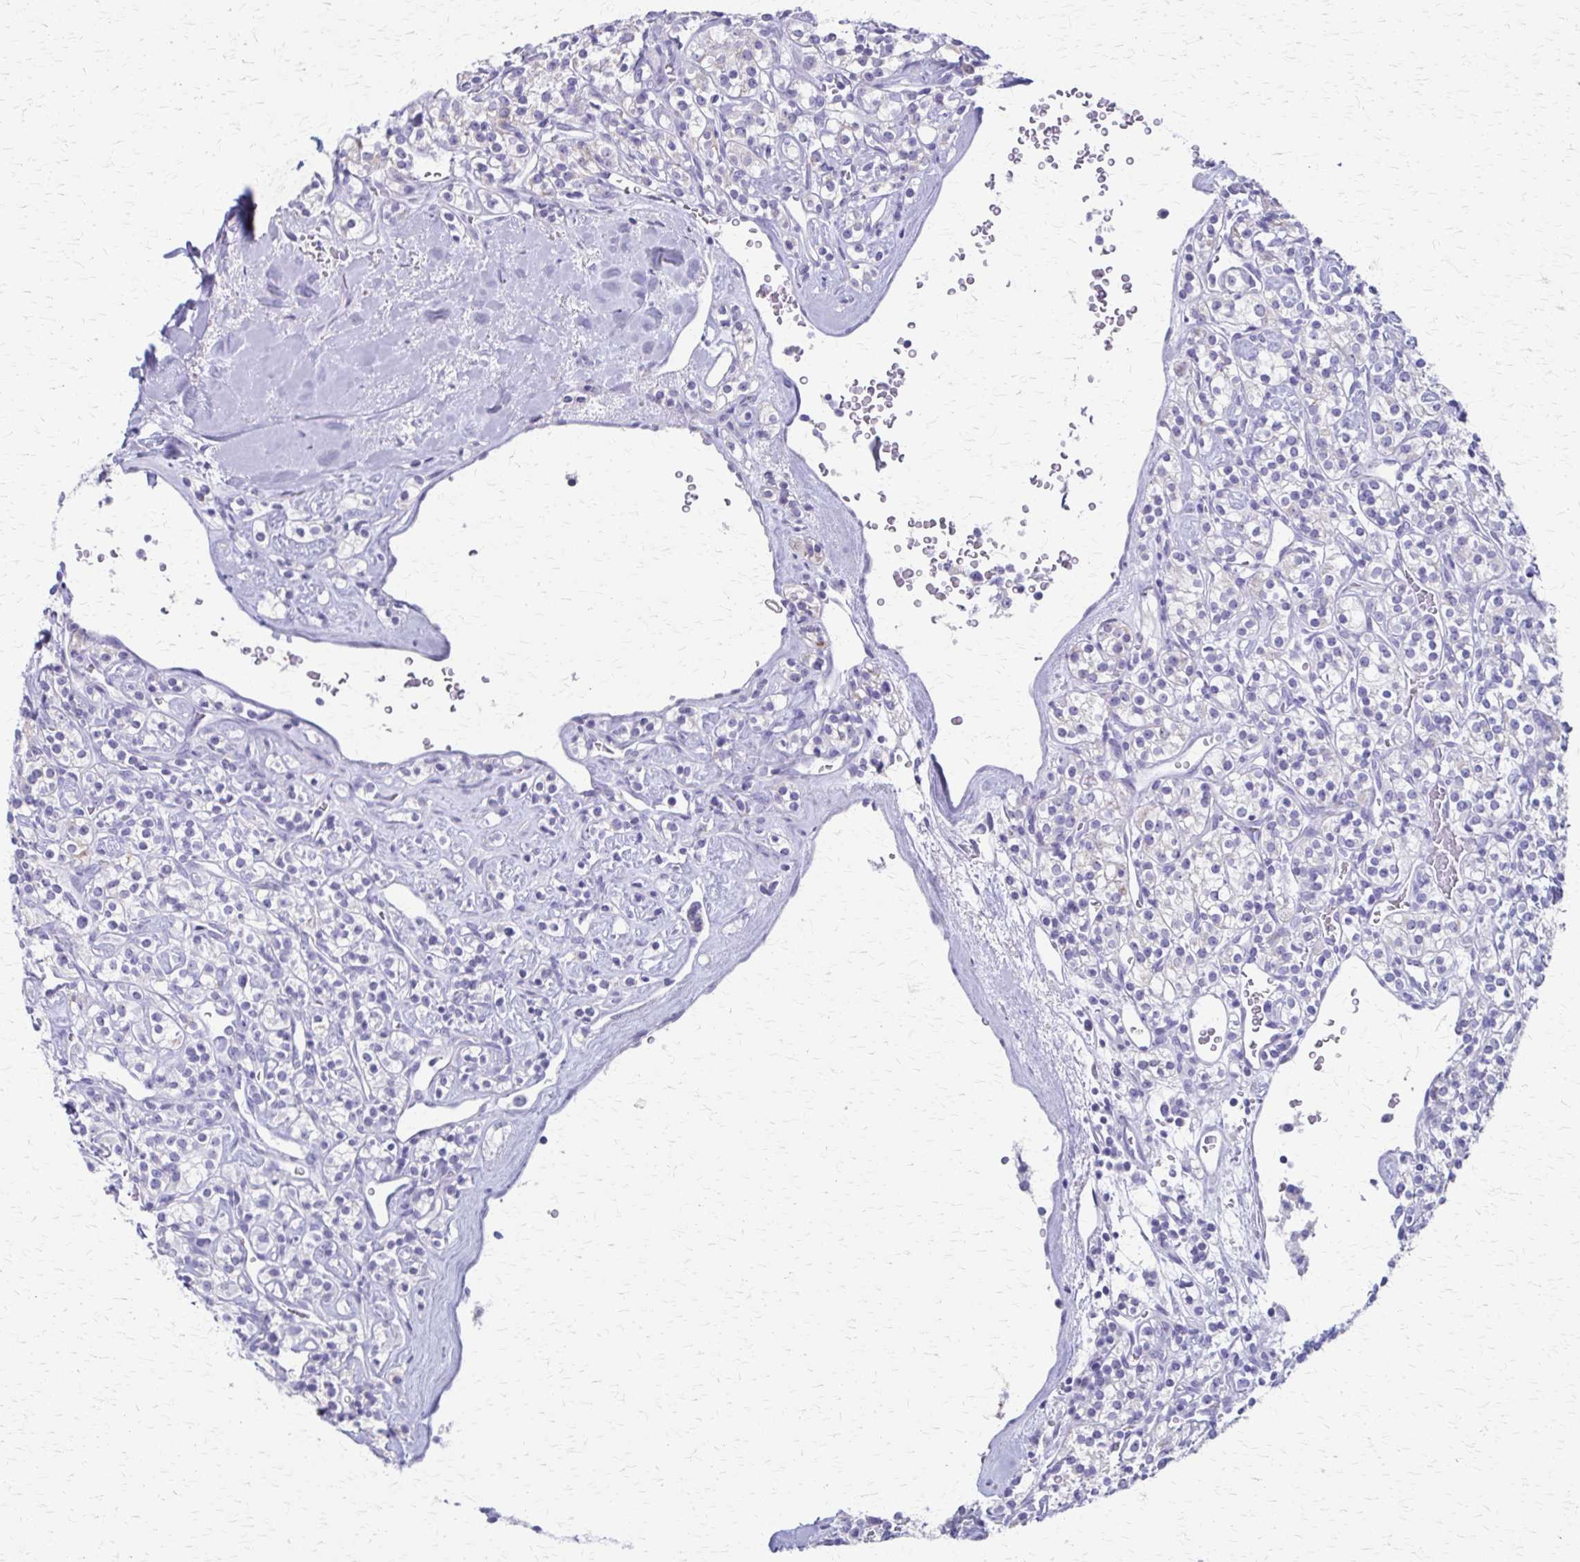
{"staining": {"intensity": "negative", "quantity": "none", "location": "none"}, "tissue": "renal cancer", "cell_type": "Tumor cells", "image_type": "cancer", "snomed": [{"axis": "morphology", "description": "Adenocarcinoma, NOS"}, {"axis": "topography", "description": "Kidney"}], "caption": "Renal cancer was stained to show a protein in brown. There is no significant staining in tumor cells.", "gene": "ZSCAN5B", "patient": {"sex": "male", "age": 77}}